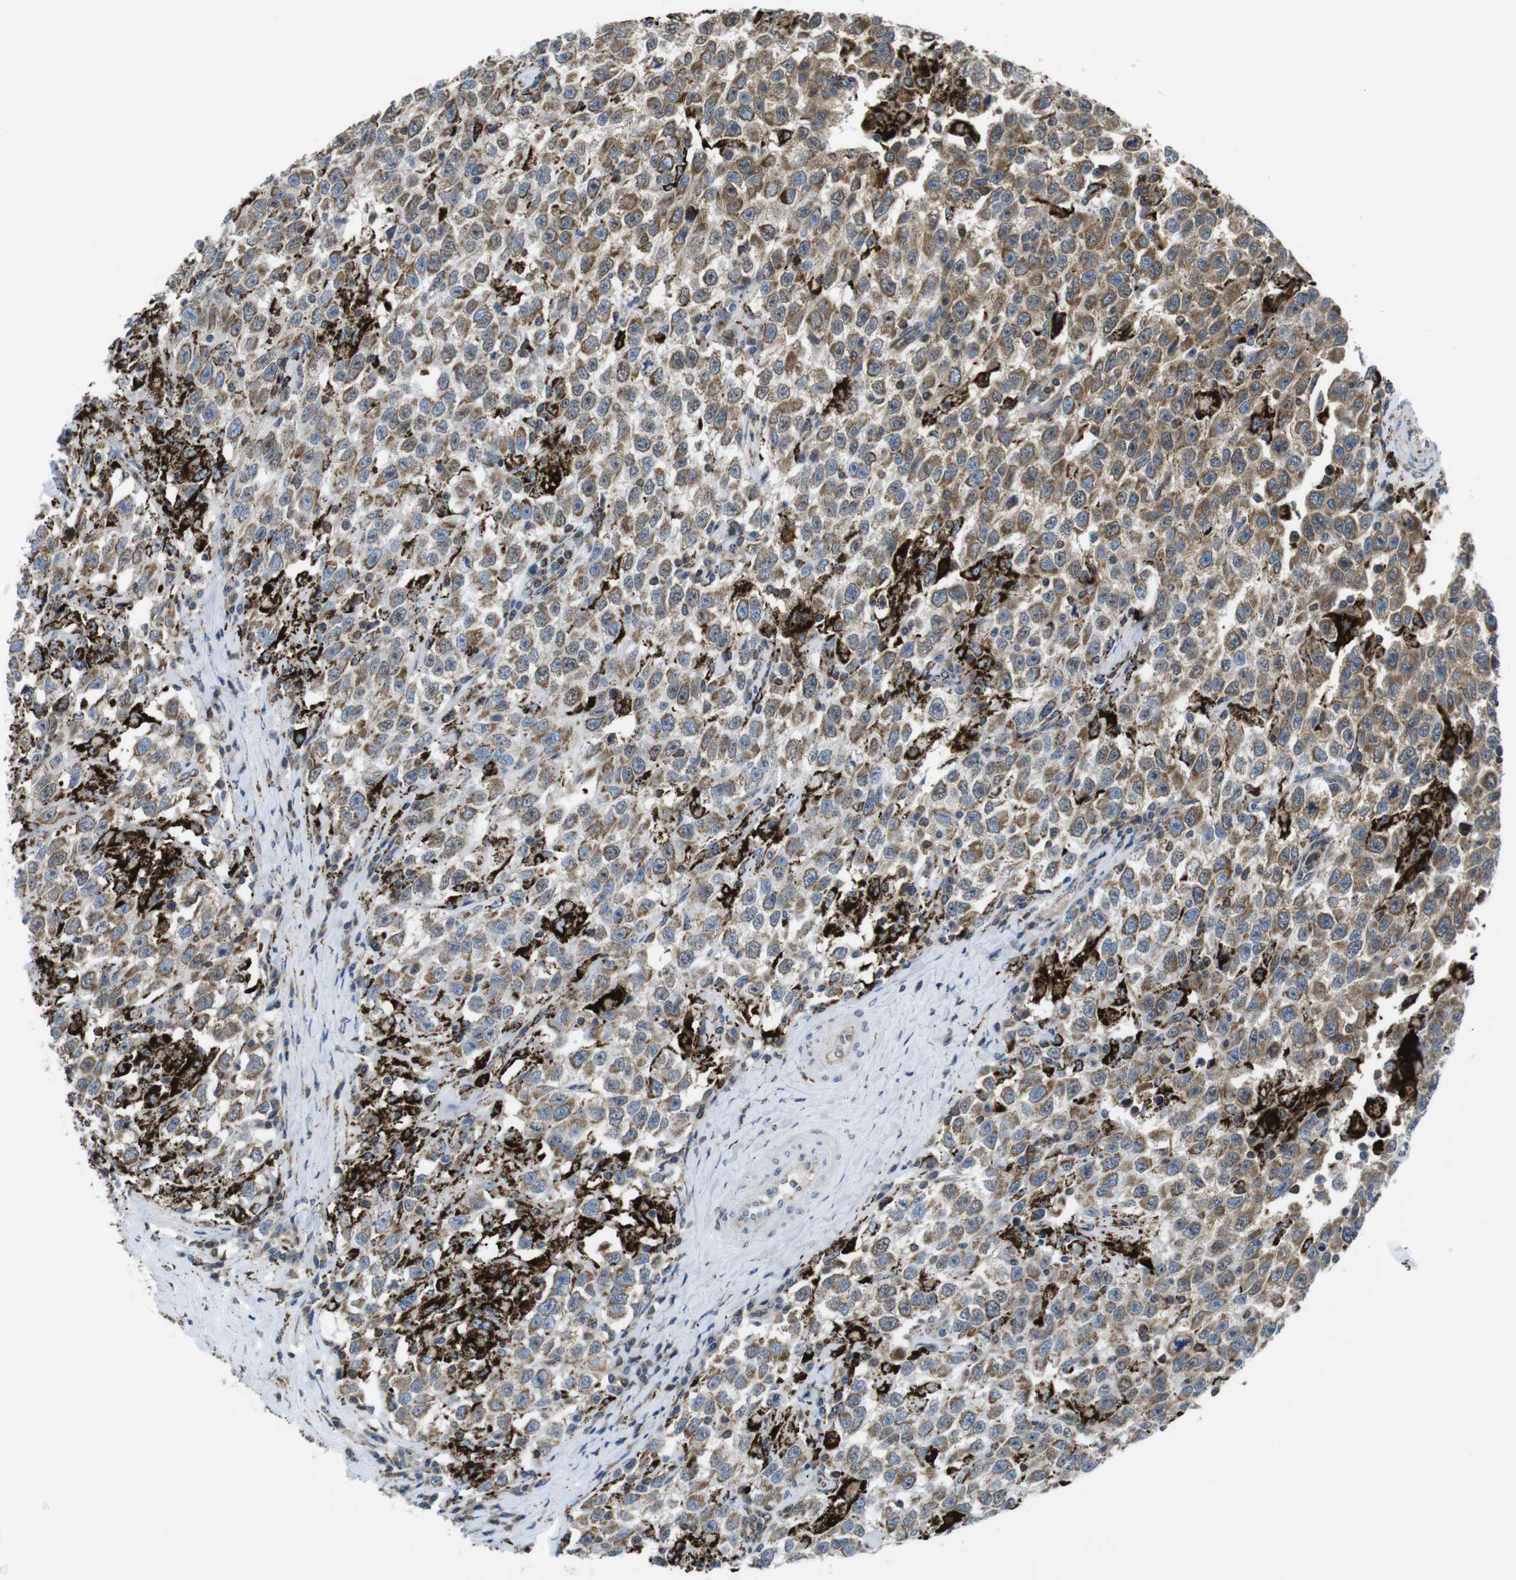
{"staining": {"intensity": "moderate", "quantity": "25%-75%", "location": "cytoplasmic/membranous"}, "tissue": "testis cancer", "cell_type": "Tumor cells", "image_type": "cancer", "snomed": [{"axis": "morphology", "description": "Seminoma, NOS"}, {"axis": "topography", "description": "Testis"}], "caption": "IHC photomicrograph of human seminoma (testis) stained for a protein (brown), which reveals medium levels of moderate cytoplasmic/membranous positivity in about 25%-75% of tumor cells.", "gene": "KCNE3", "patient": {"sex": "male", "age": 41}}